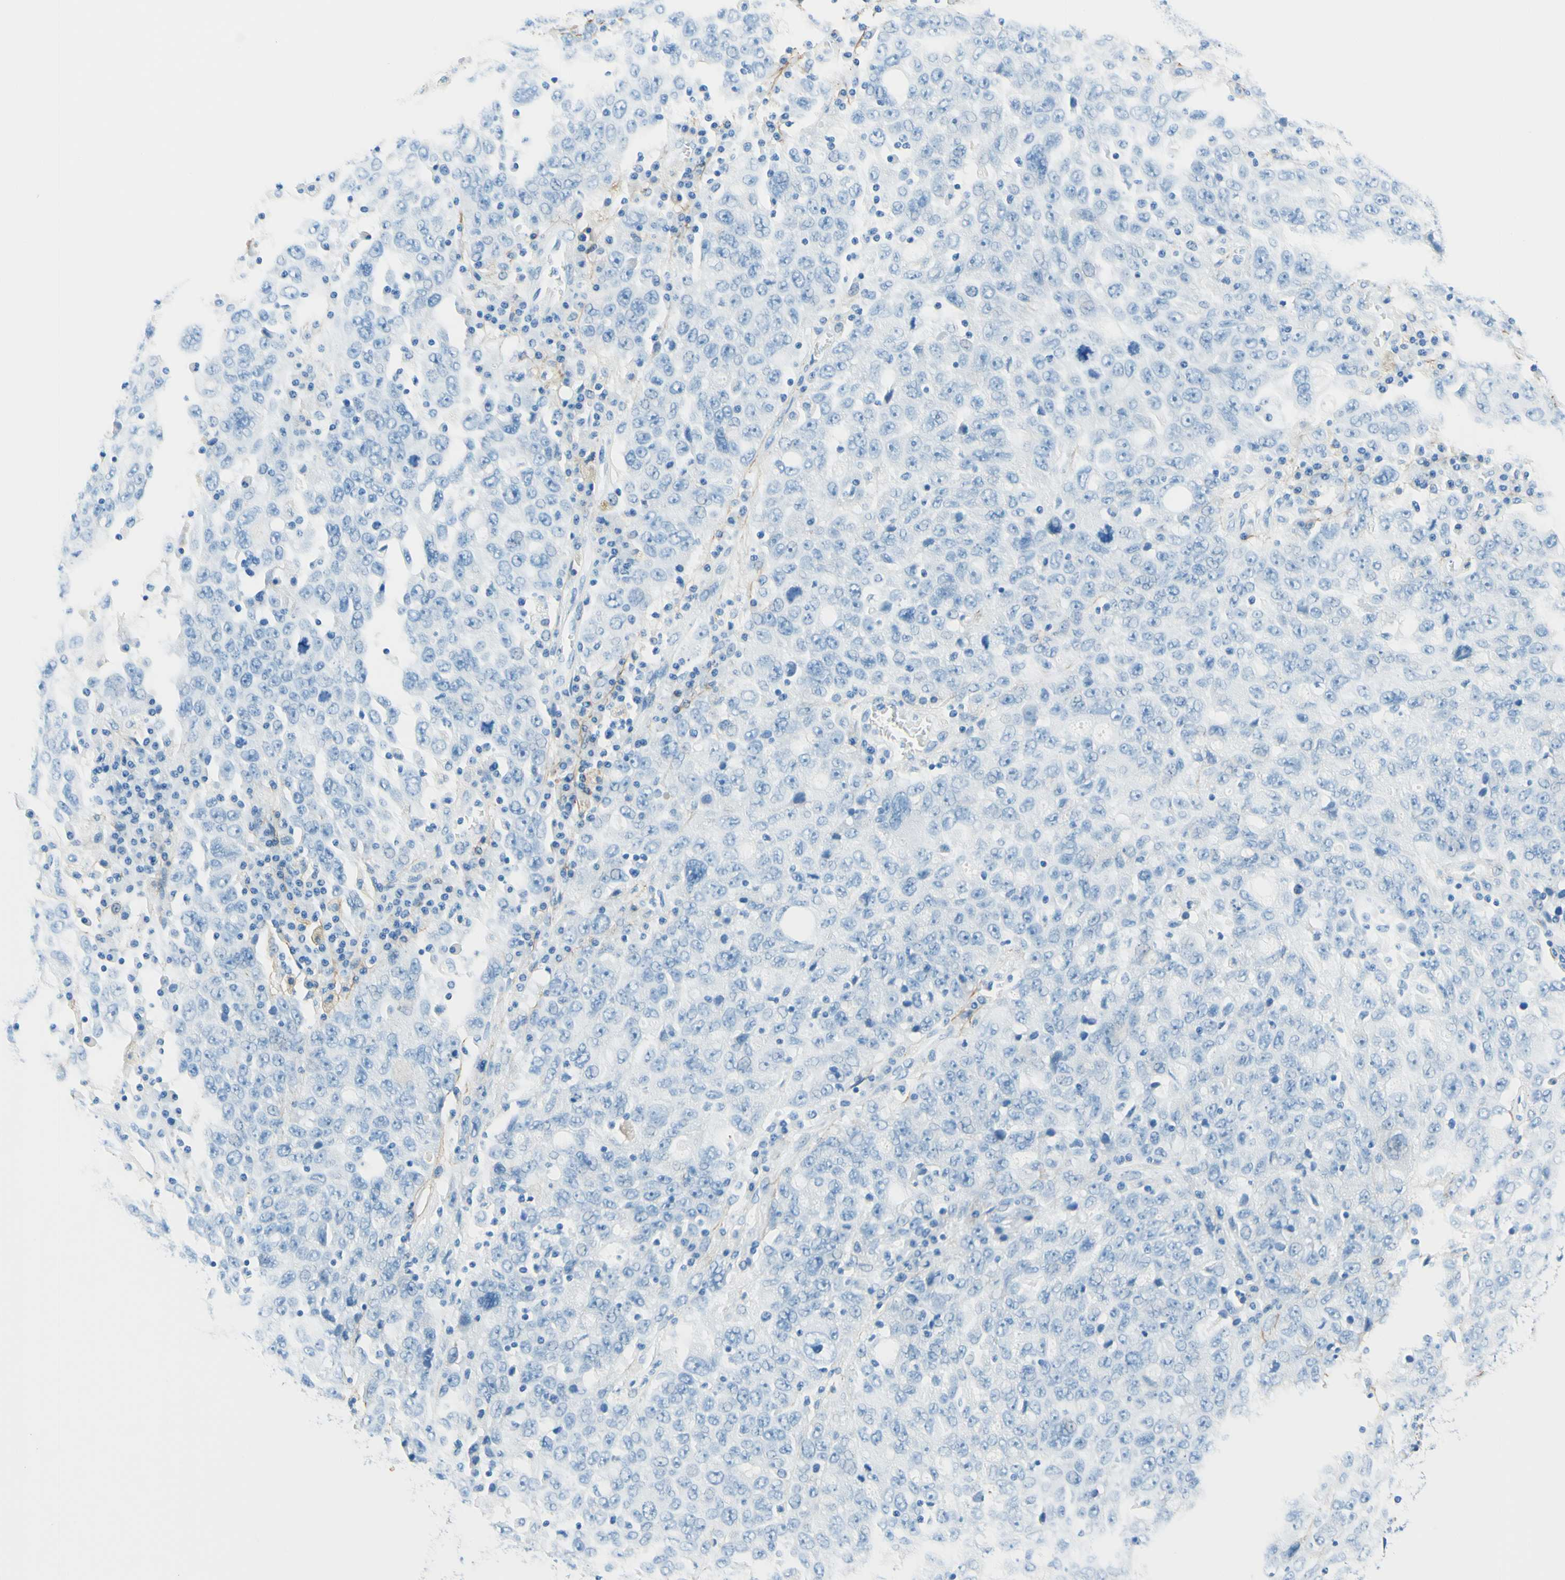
{"staining": {"intensity": "negative", "quantity": "none", "location": "none"}, "tissue": "ovarian cancer", "cell_type": "Tumor cells", "image_type": "cancer", "snomed": [{"axis": "morphology", "description": "Carcinoma, endometroid"}, {"axis": "topography", "description": "Ovary"}], "caption": "A high-resolution micrograph shows immunohistochemistry staining of ovarian endometroid carcinoma, which exhibits no significant positivity in tumor cells.", "gene": "MFAP5", "patient": {"sex": "female", "age": 62}}